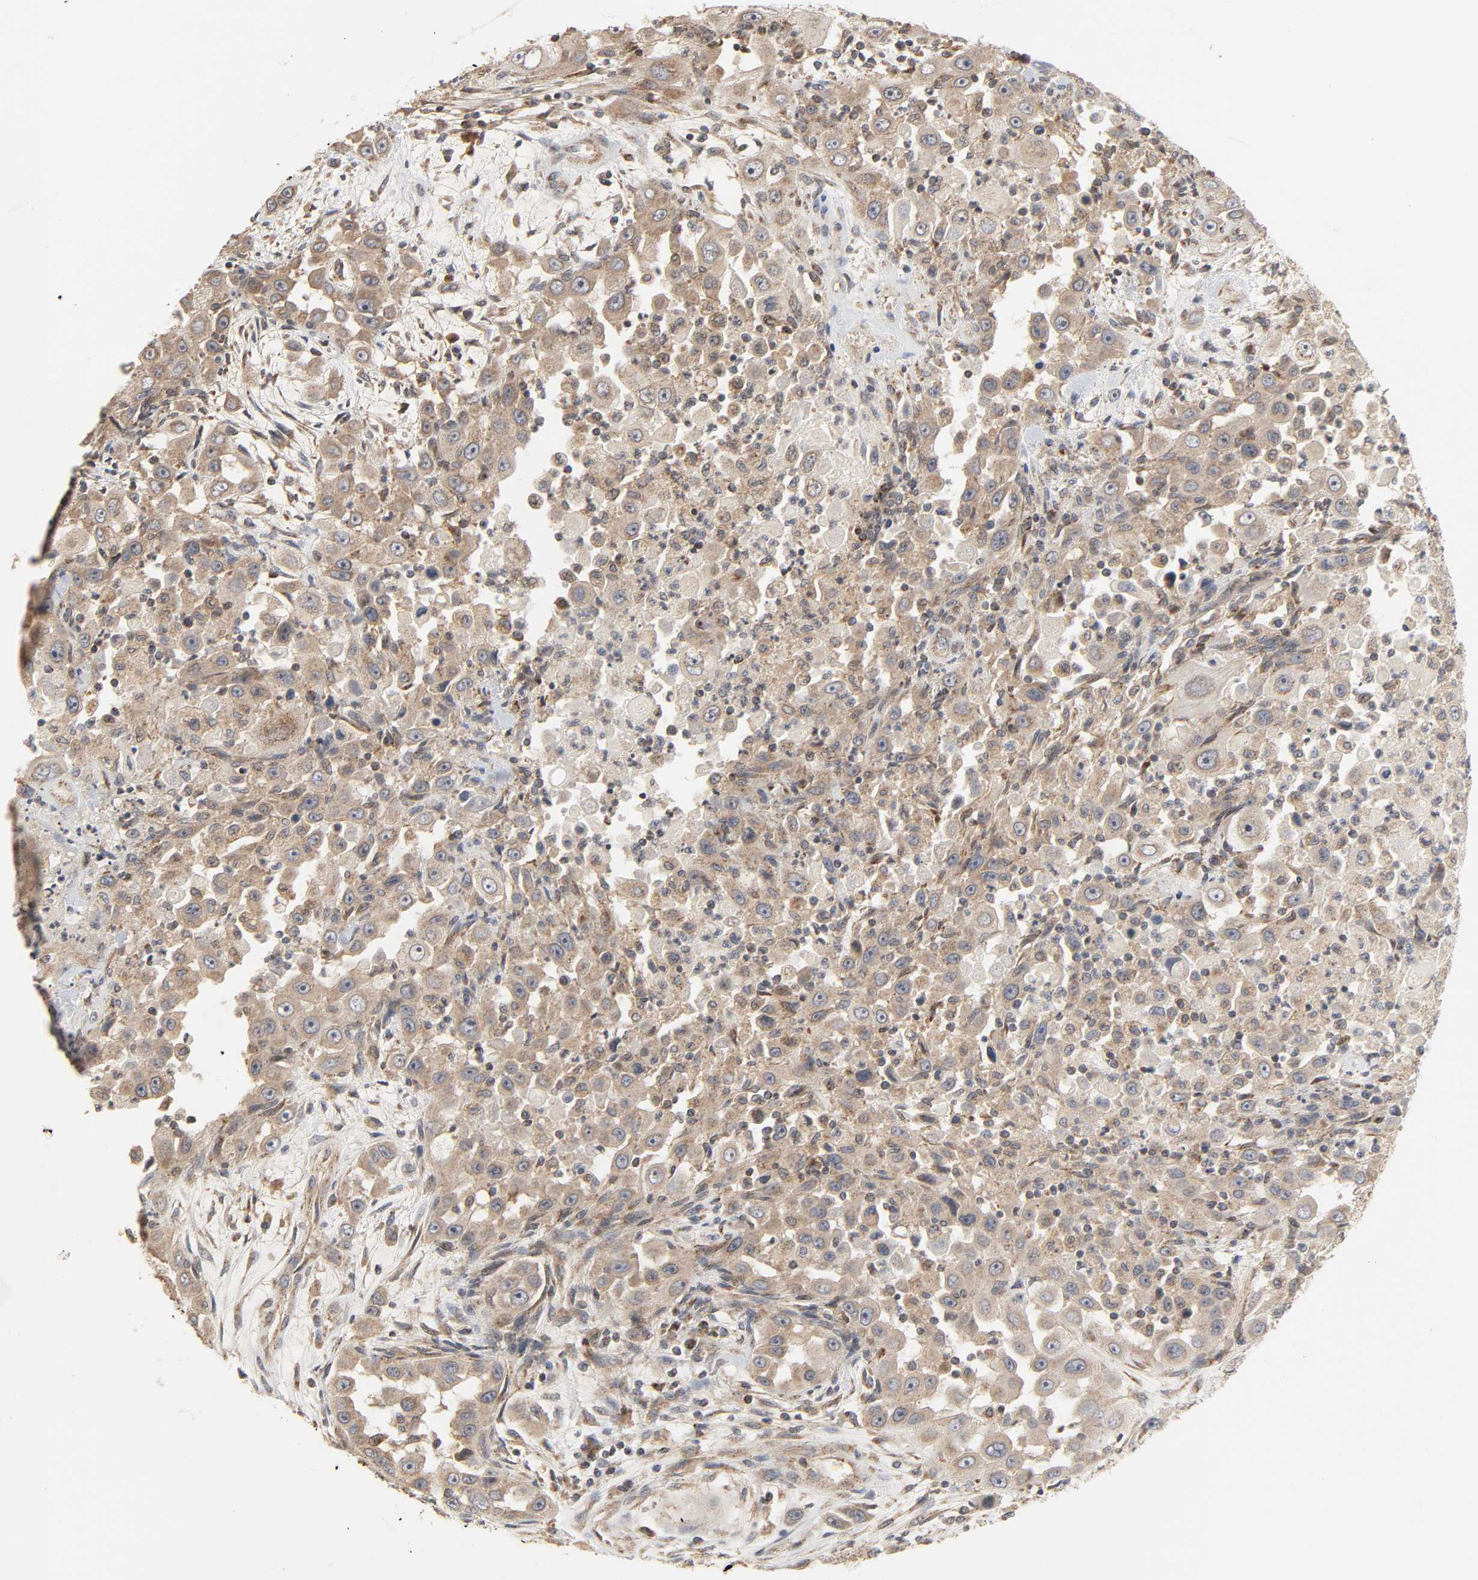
{"staining": {"intensity": "weak", "quantity": ">75%", "location": "cytoplasmic/membranous"}, "tissue": "head and neck cancer", "cell_type": "Tumor cells", "image_type": "cancer", "snomed": [{"axis": "morphology", "description": "Carcinoma, NOS"}, {"axis": "topography", "description": "Head-Neck"}], "caption": "Carcinoma (head and neck) stained with a brown dye exhibits weak cytoplasmic/membranous positive expression in approximately >75% of tumor cells.", "gene": "CLEC4E", "patient": {"sex": "male", "age": 87}}